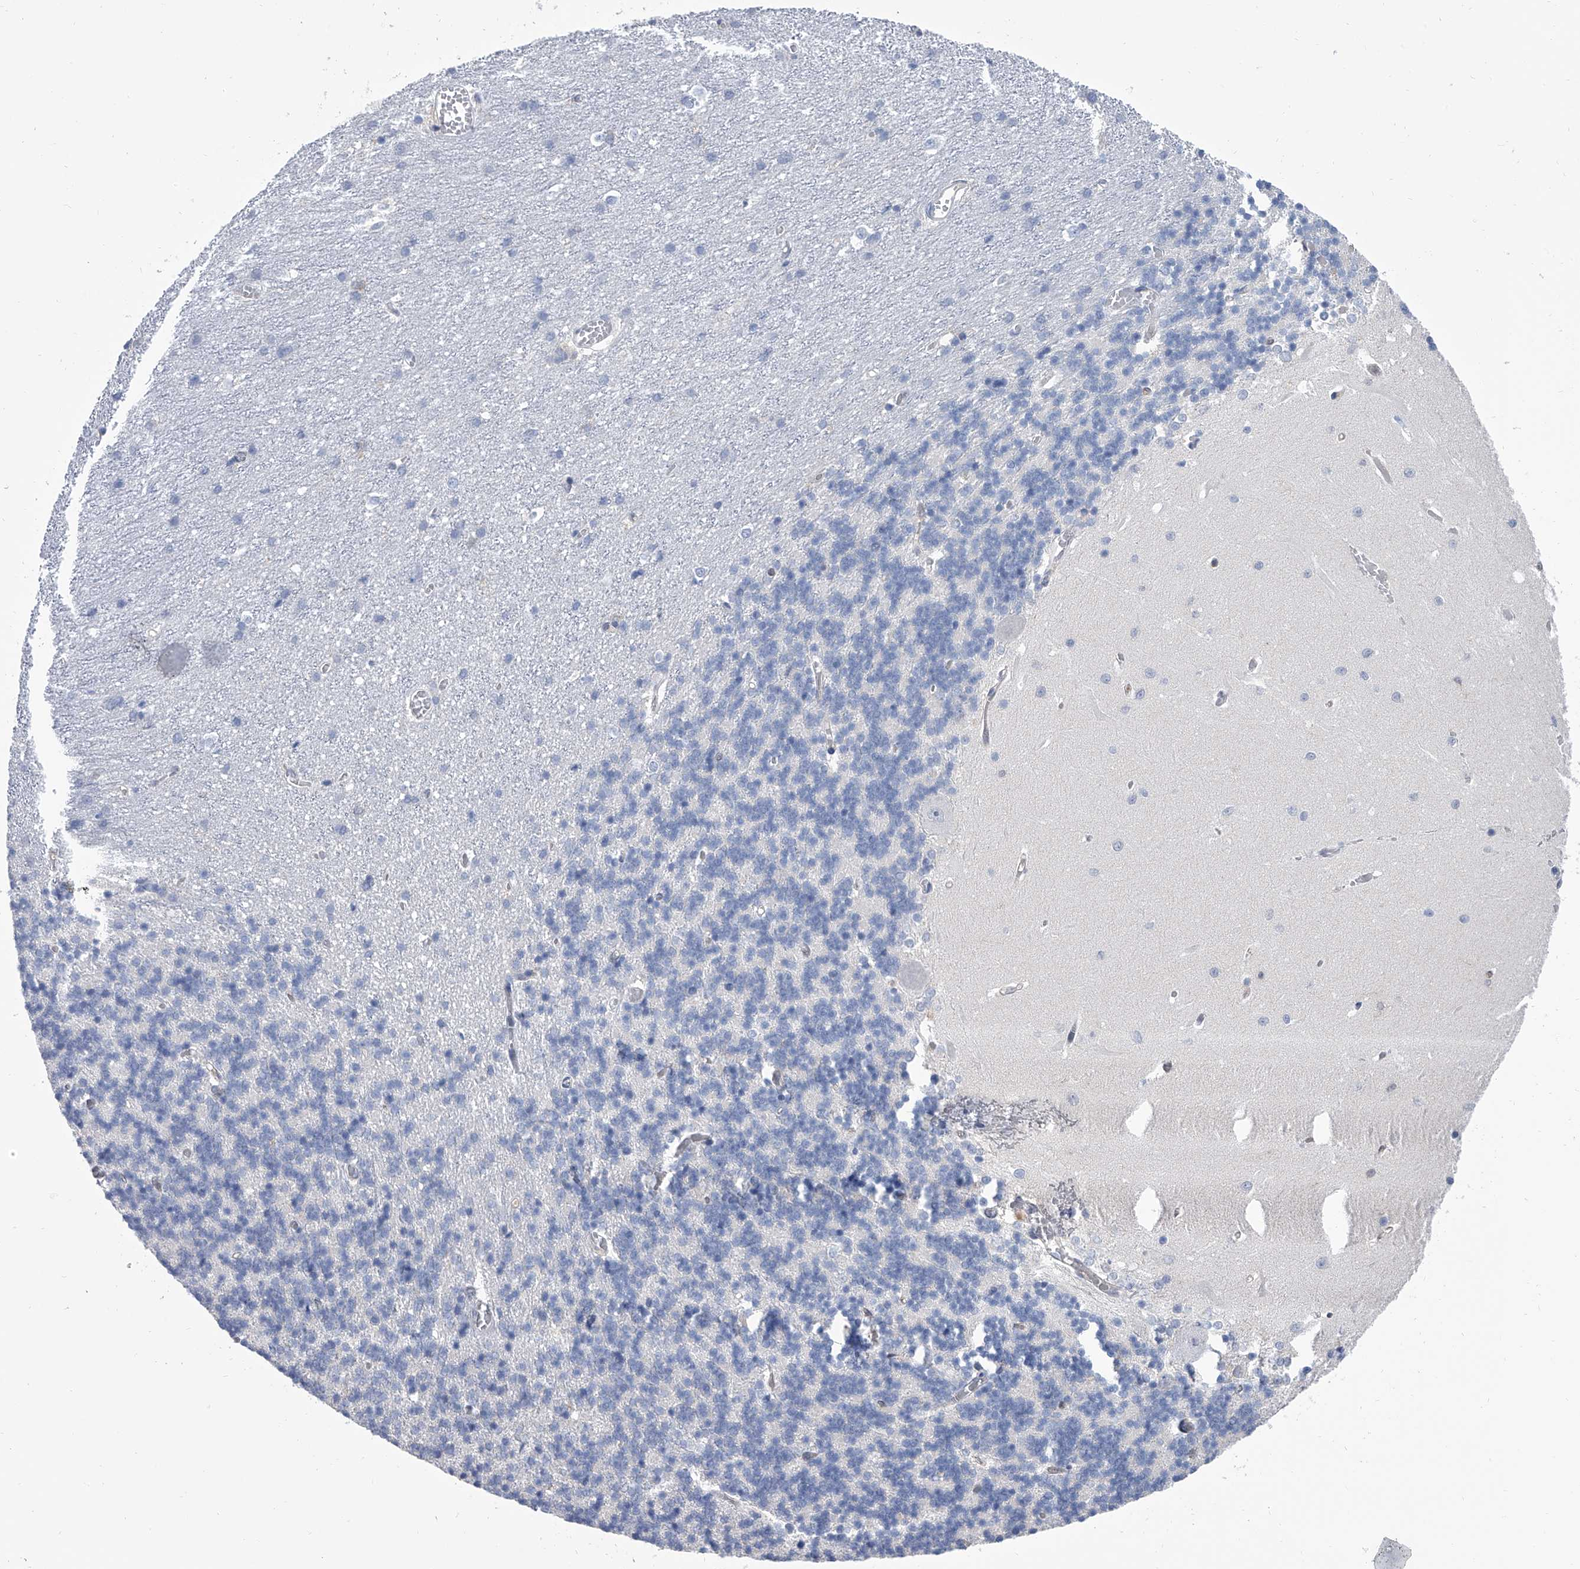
{"staining": {"intensity": "negative", "quantity": "none", "location": "none"}, "tissue": "cerebellum", "cell_type": "Cells in granular layer", "image_type": "normal", "snomed": [{"axis": "morphology", "description": "Normal tissue, NOS"}, {"axis": "topography", "description": "Cerebellum"}], "caption": "There is no significant staining in cells in granular layer of cerebellum.", "gene": "SERPINB9", "patient": {"sex": "male", "age": 37}}